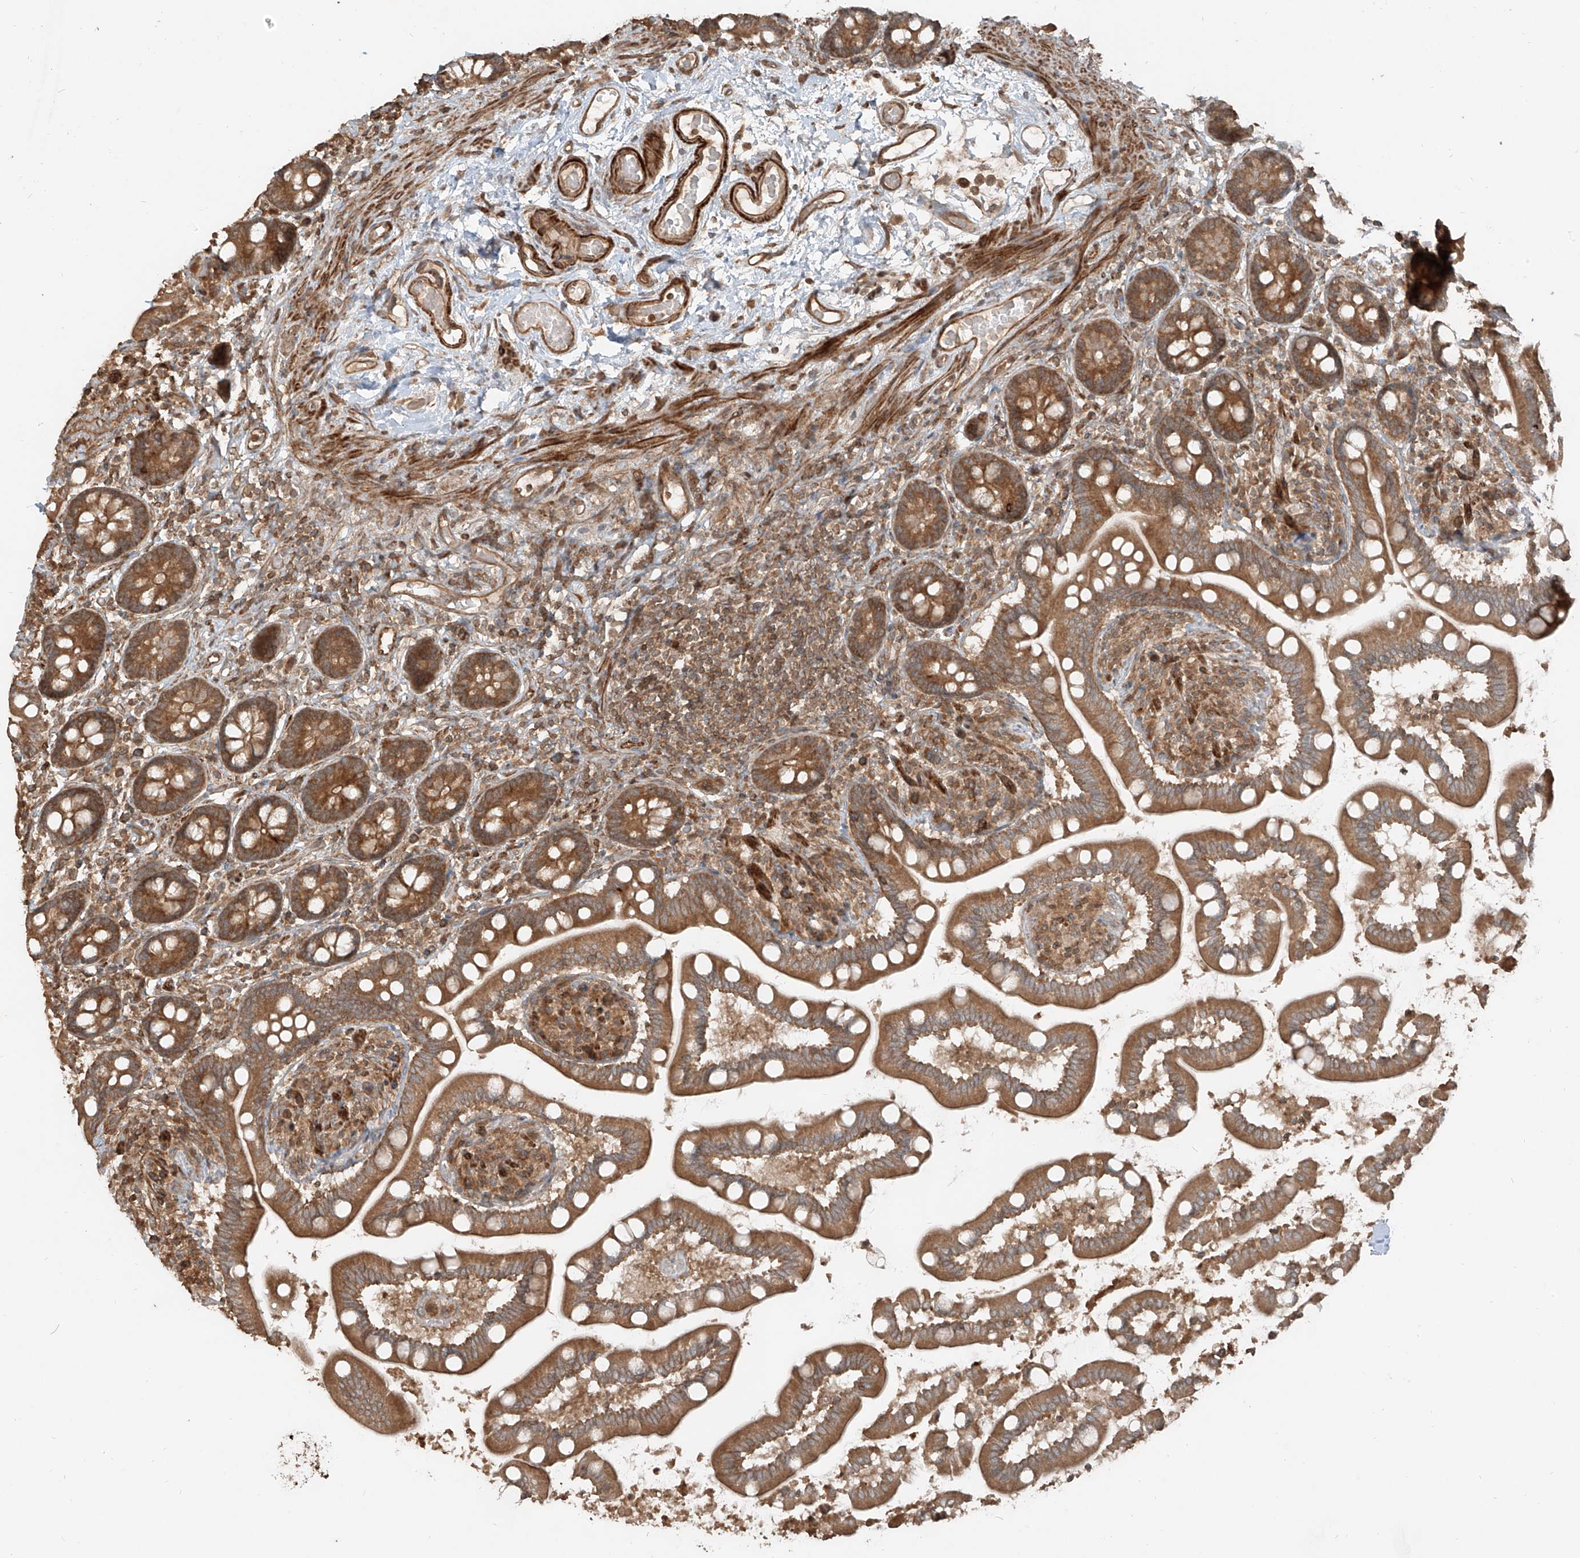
{"staining": {"intensity": "moderate", "quantity": ">75%", "location": "cytoplasmic/membranous"}, "tissue": "small intestine", "cell_type": "Glandular cells", "image_type": "normal", "snomed": [{"axis": "morphology", "description": "Normal tissue, NOS"}, {"axis": "topography", "description": "Small intestine"}], "caption": "A brown stain highlights moderate cytoplasmic/membranous positivity of a protein in glandular cells of normal human small intestine.", "gene": "ANKZF1", "patient": {"sex": "female", "age": 64}}